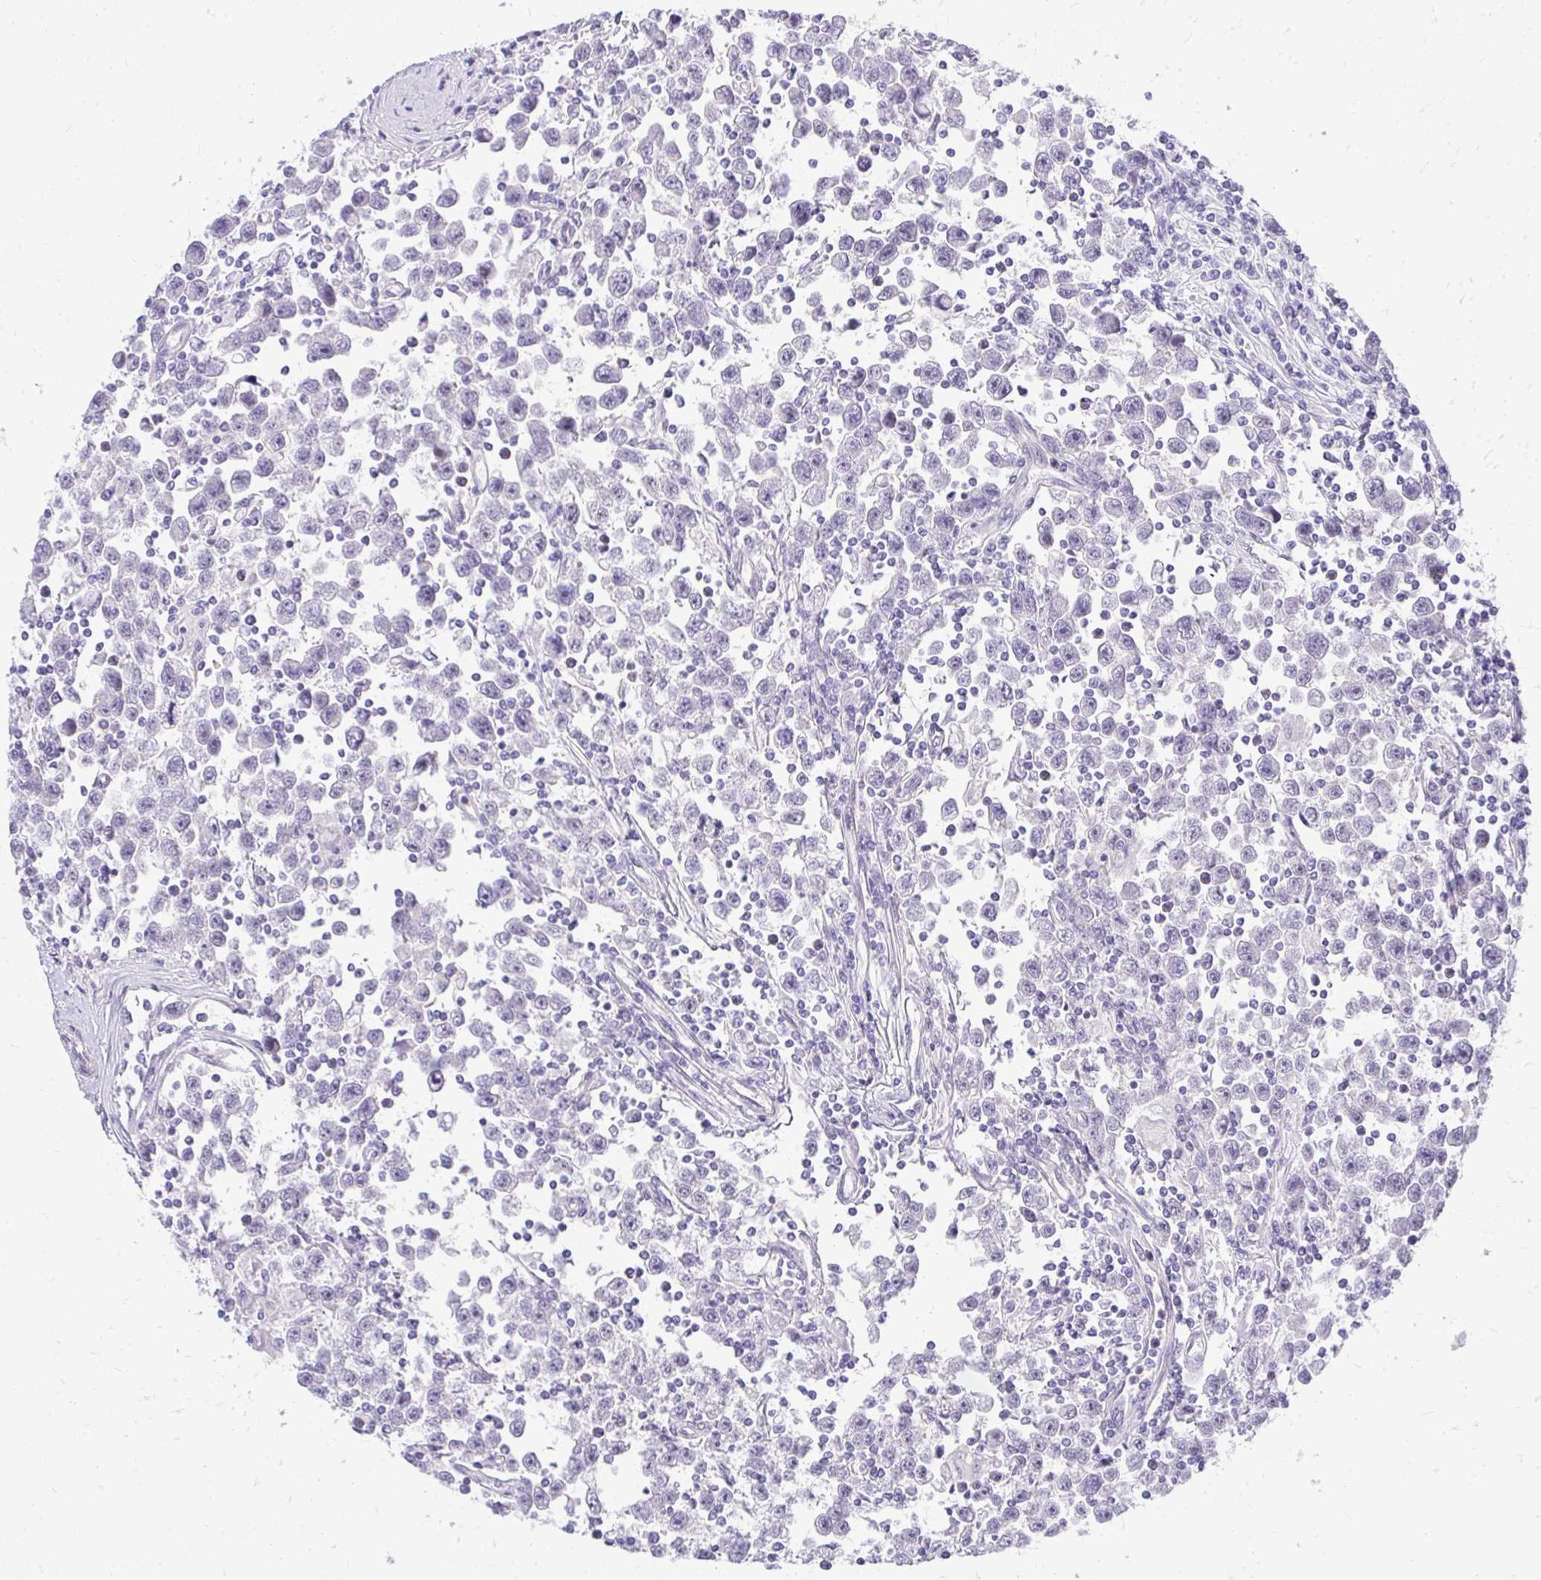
{"staining": {"intensity": "negative", "quantity": "none", "location": "none"}, "tissue": "testis cancer", "cell_type": "Tumor cells", "image_type": "cancer", "snomed": [{"axis": "morphology", "description": "Seminoma, NOS"}, {"axis": "topography", "description": "Testis"}], "caption": "This is a micrograph of immunohistochemistry staining of testis cancer (seminoma), which shows no expression in tumor cells.", "gene": "OR8D1", "patient": {"sex": "male", "age": 31}}